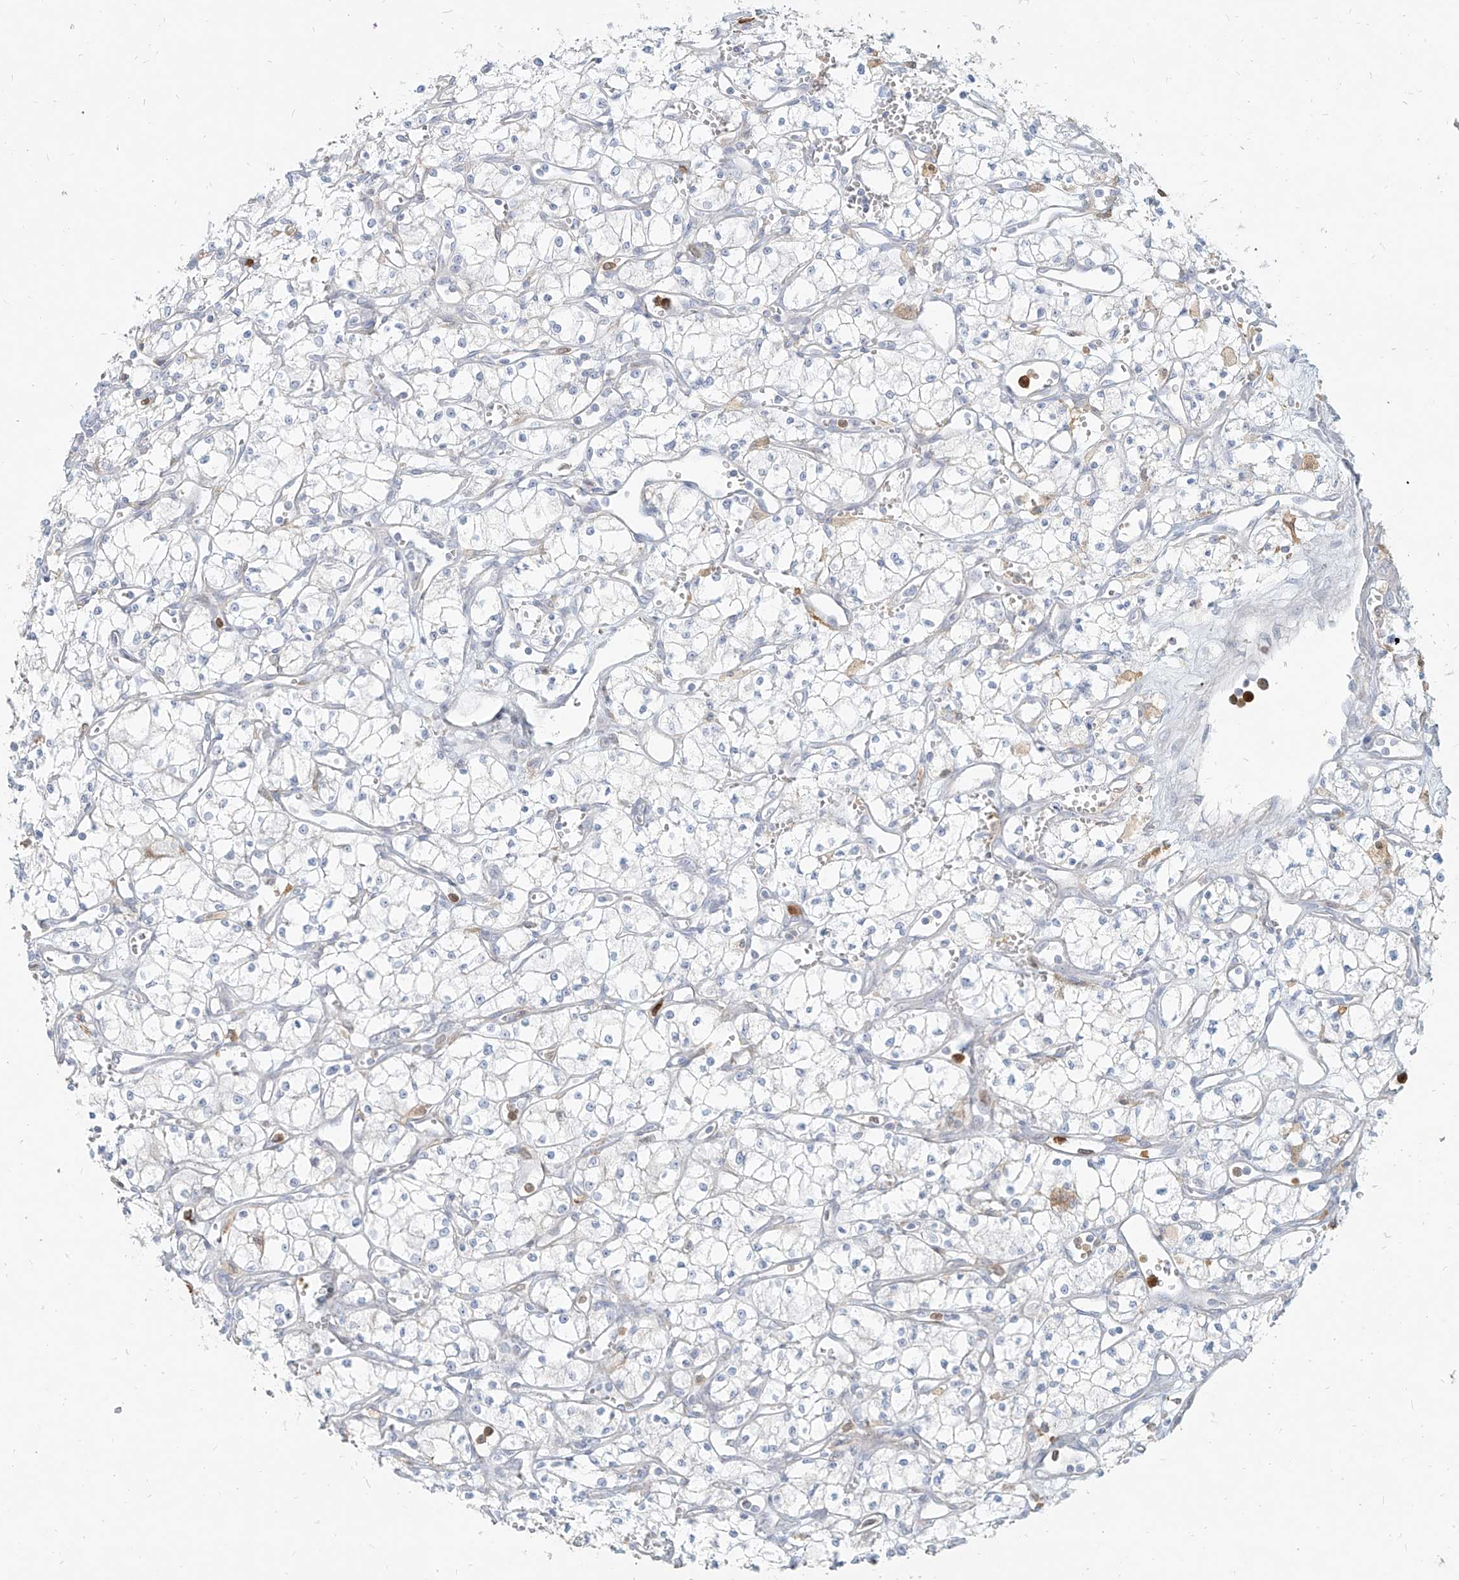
{"staining": {"intensity": "negative", "quantity": "none", "location": "none"}, "tissue": "renal cancer", "cell_type": "Tumor cells", "image_type": "cancer", "snomed": [{"axis": "morphology", "description": "Adenocarcinoma, NOS"}, {"axis": "topography", "description": "Kidney"}], "caption": "Protein analysis of renal cancer (adenocarcinoma) displays no significant staining in tumor cells.", "gene": "PGD", "patient": {"sex": "male", "age": 59}}